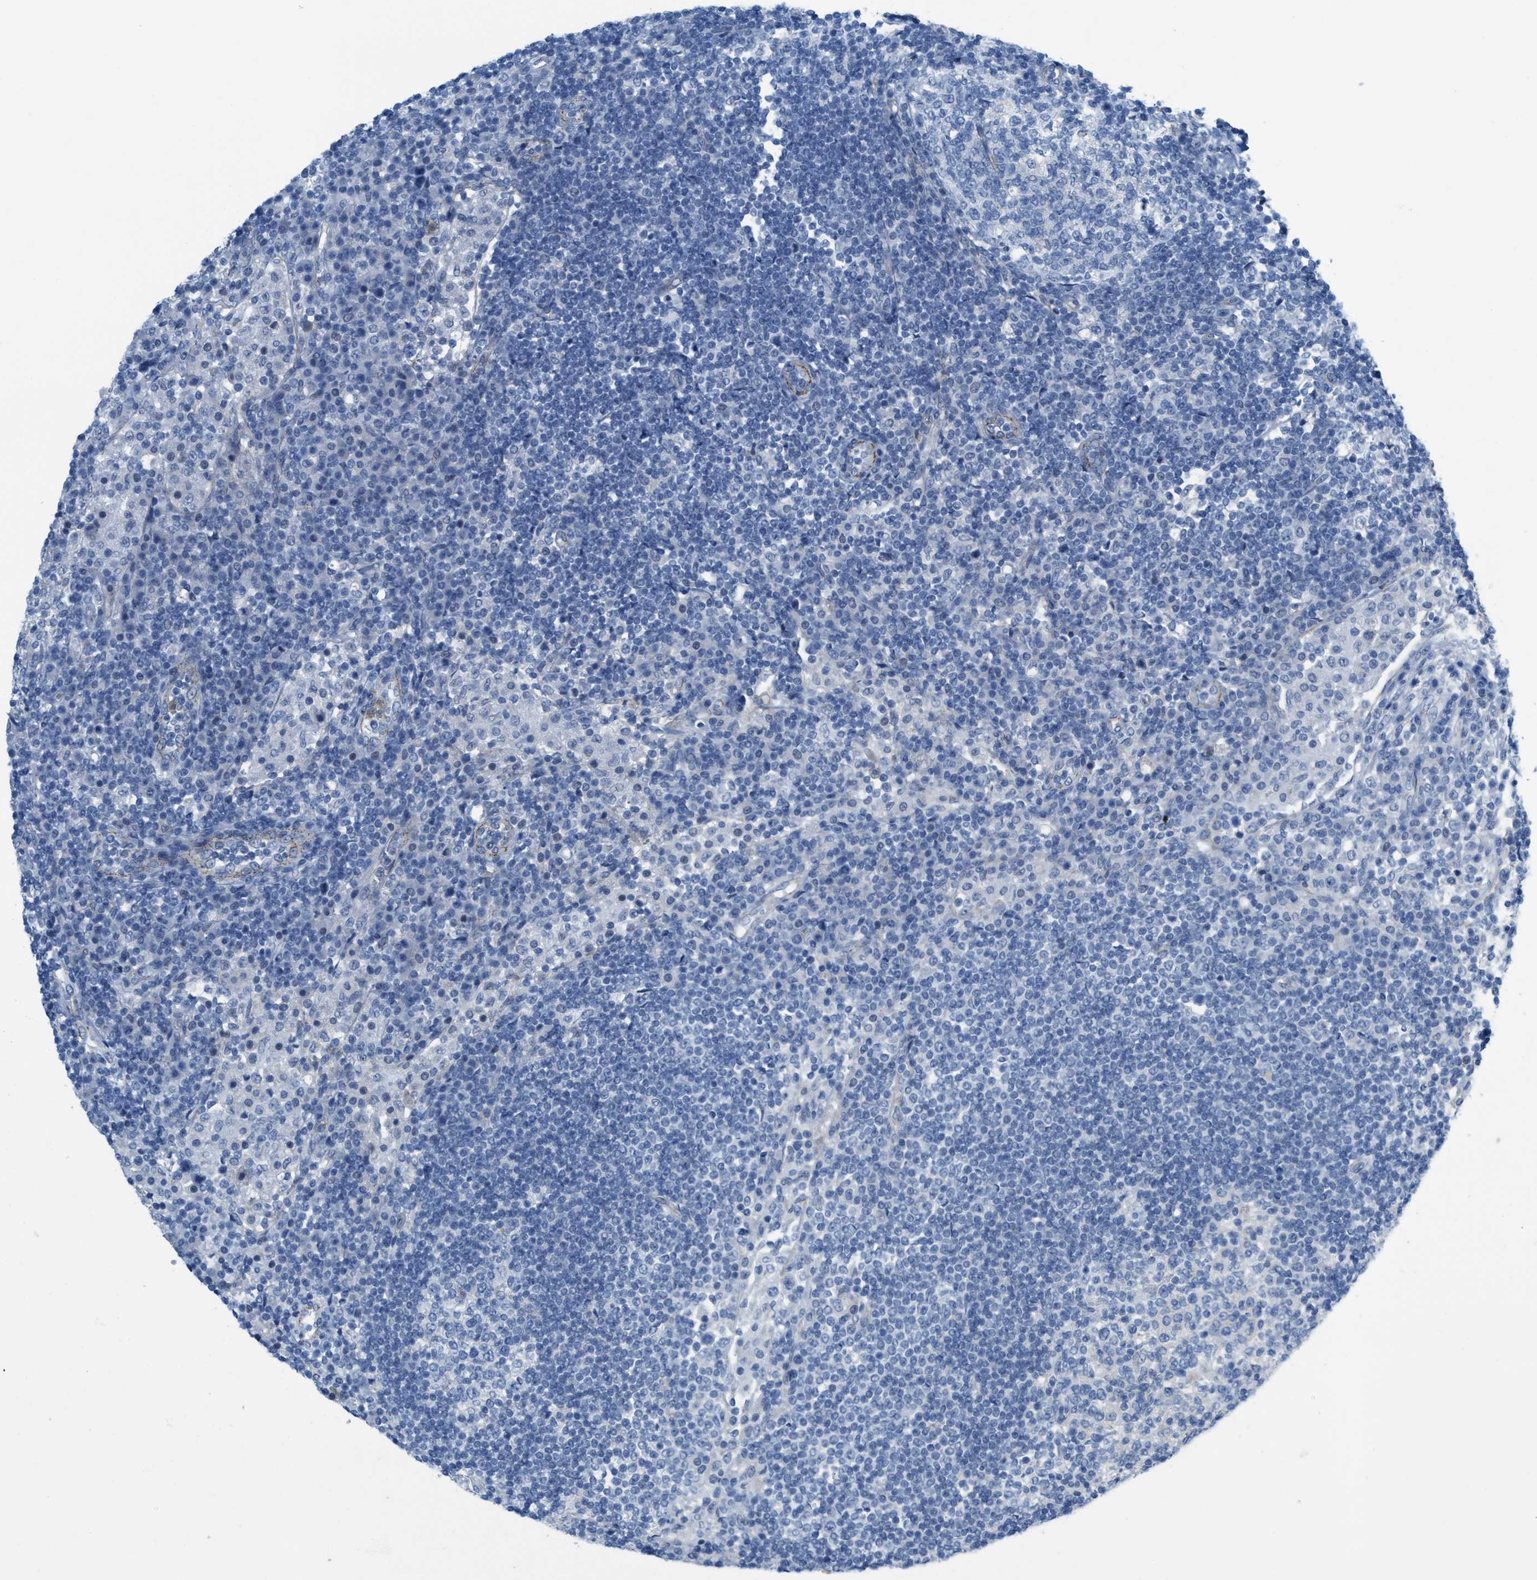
{"staining": {"intensity": "negative", "quantity": "none", "location": "none"}, "tissue": "lymph node", "cell_type": "Germinal center cells", "image_type": "normal", "snomed": [{"axis": "morphology", "description": "Normal tissue, NOS"}, {"axis": "topography", "description": "Lymph node"}], "caption": "Immunohistochemistry (IHC) of unremarkable lymph node exhibits no positivity in germinal center cells.", "gene": "CRB3", "patient": {"sex": "female", "age": 53}}